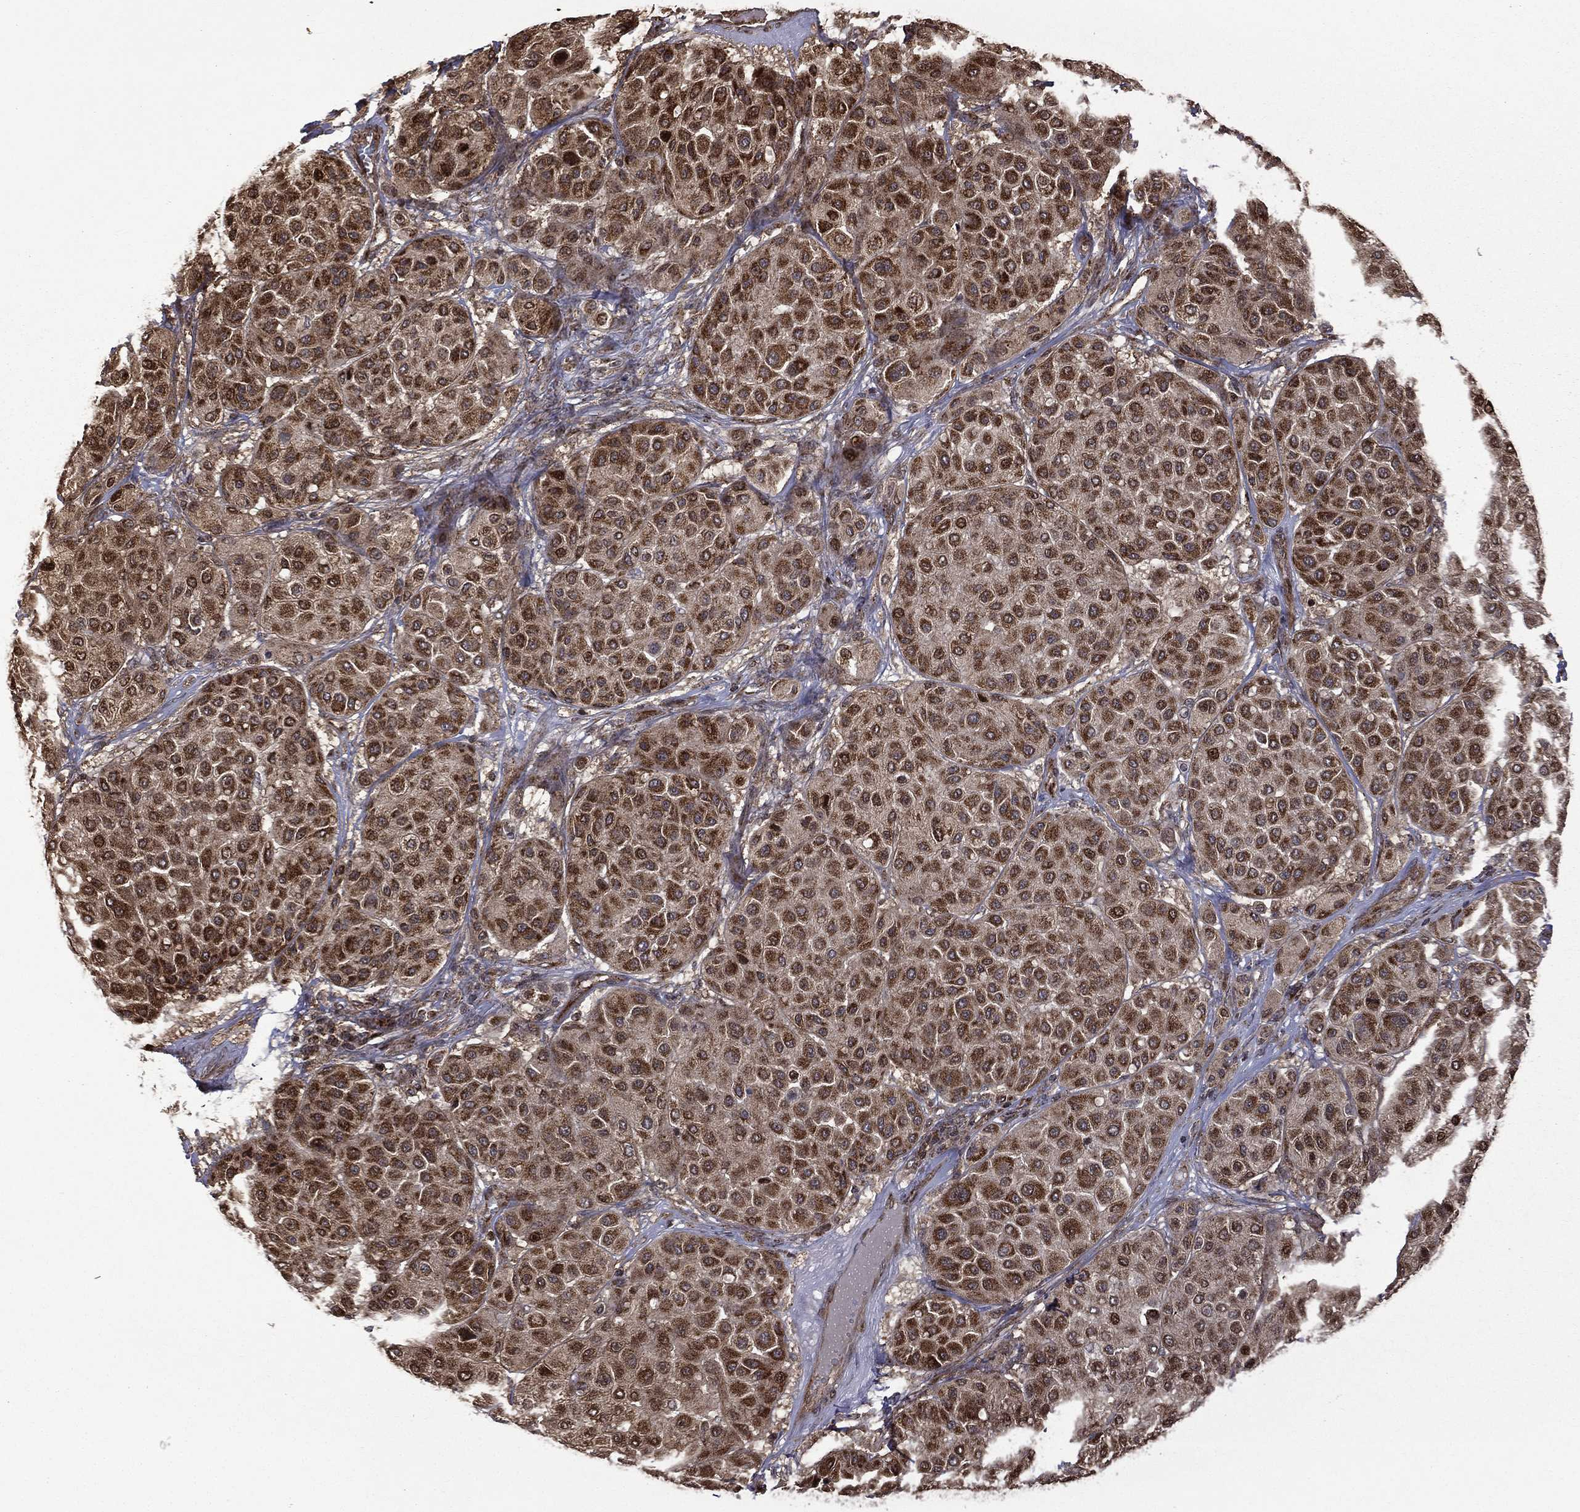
{"staining": {"intensity": "strong", "quantity": ">75%", "location": "cytoplasmic/membranous"}, "tissue": "melanoma", "cell_type": "Tumor cells", "image_type": "cancer", "snomed": [{"axis": "morphology", "description": "Malignant melanoma, Metastatic site"}, {"axis": "topography", "description": "Smooth muscle"}], "caption": "Strong cytoplasmic/membranous protein expression is present in about >75% of tumor cells in malignant melanoma (metastatic site).", "gene": "GIMAP6", "patient": {"sex": "male", "age": 41}}